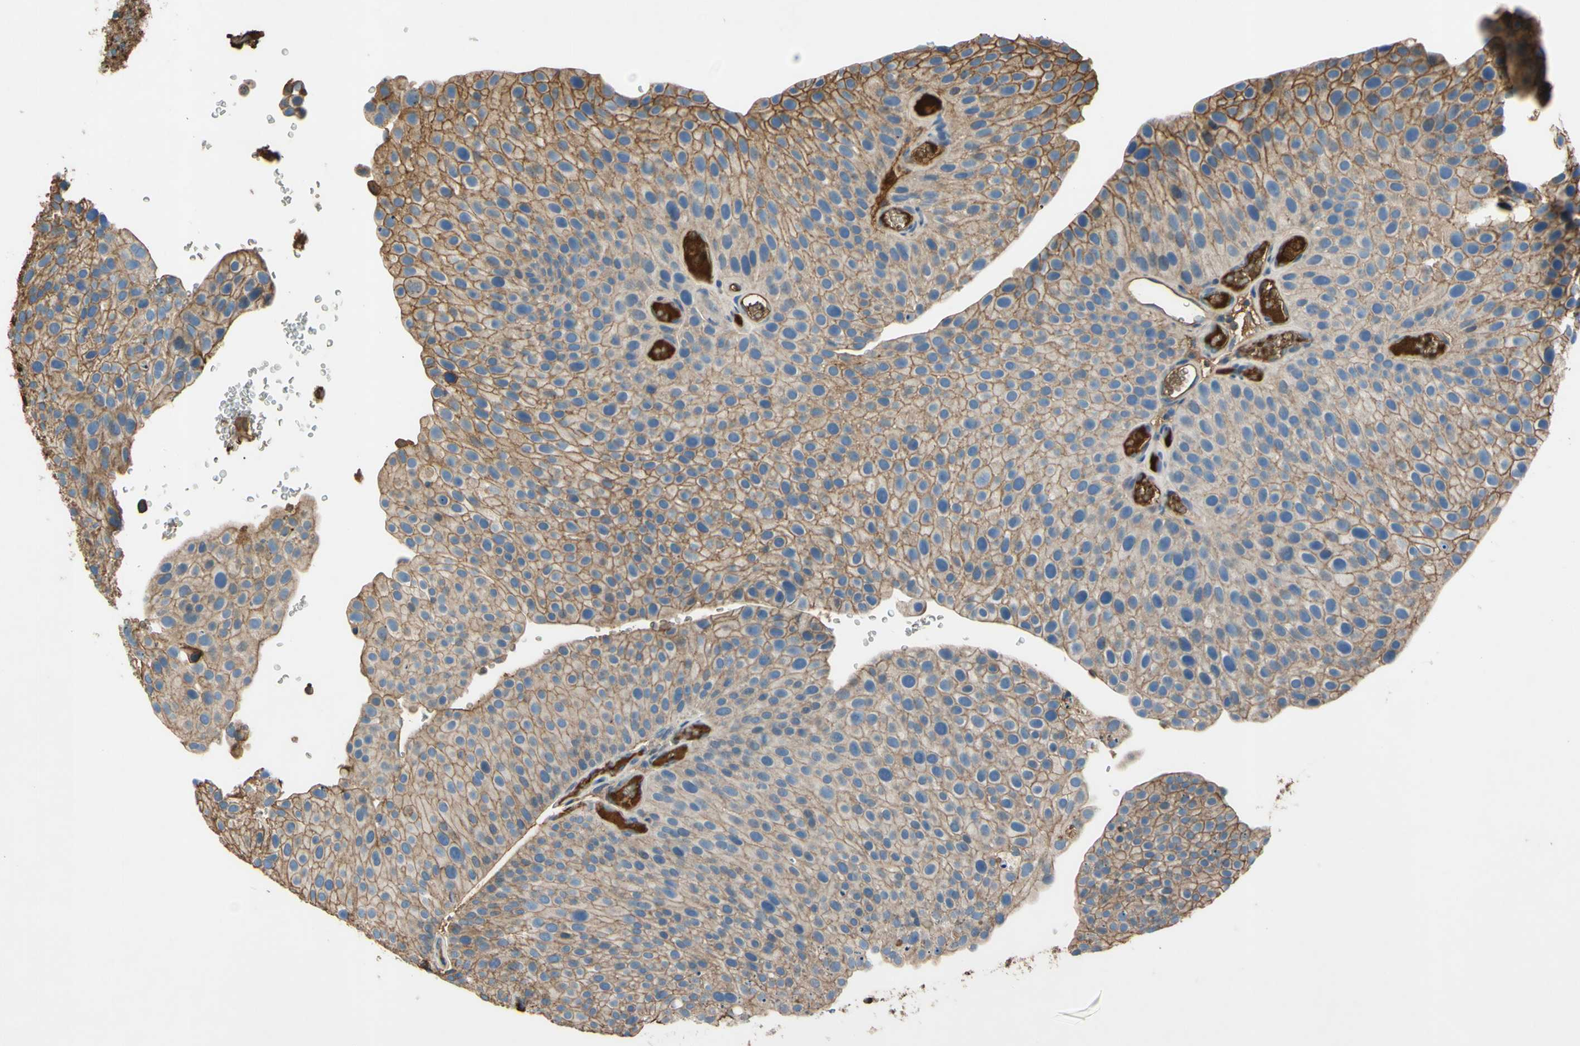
{"staining": {"intensity": "moderate", "quantity": "25%-75%", "location": "cytoplasmic/membranous"}, "tissue": "urothelial cancer", "cell_type": "Tumor cells", "image_type": "cancer", "snomed": [{"axis": "morphology", "description": "Urothelial carcinoma, Low grade"}, {"axis": "topography", "description": "Smooth muscle"}, {"axis": "topography", "description": "Urinary bladder"}], "caption": "A micrograph showing moderate cytoplasmic/membranous expression in about 25%-75% of tumor cells in urothelial cancer, as visualized by brown immunohistochemical staining.", "gene": "TIMP2", "patient": {"sex": "male", "age": 60}}